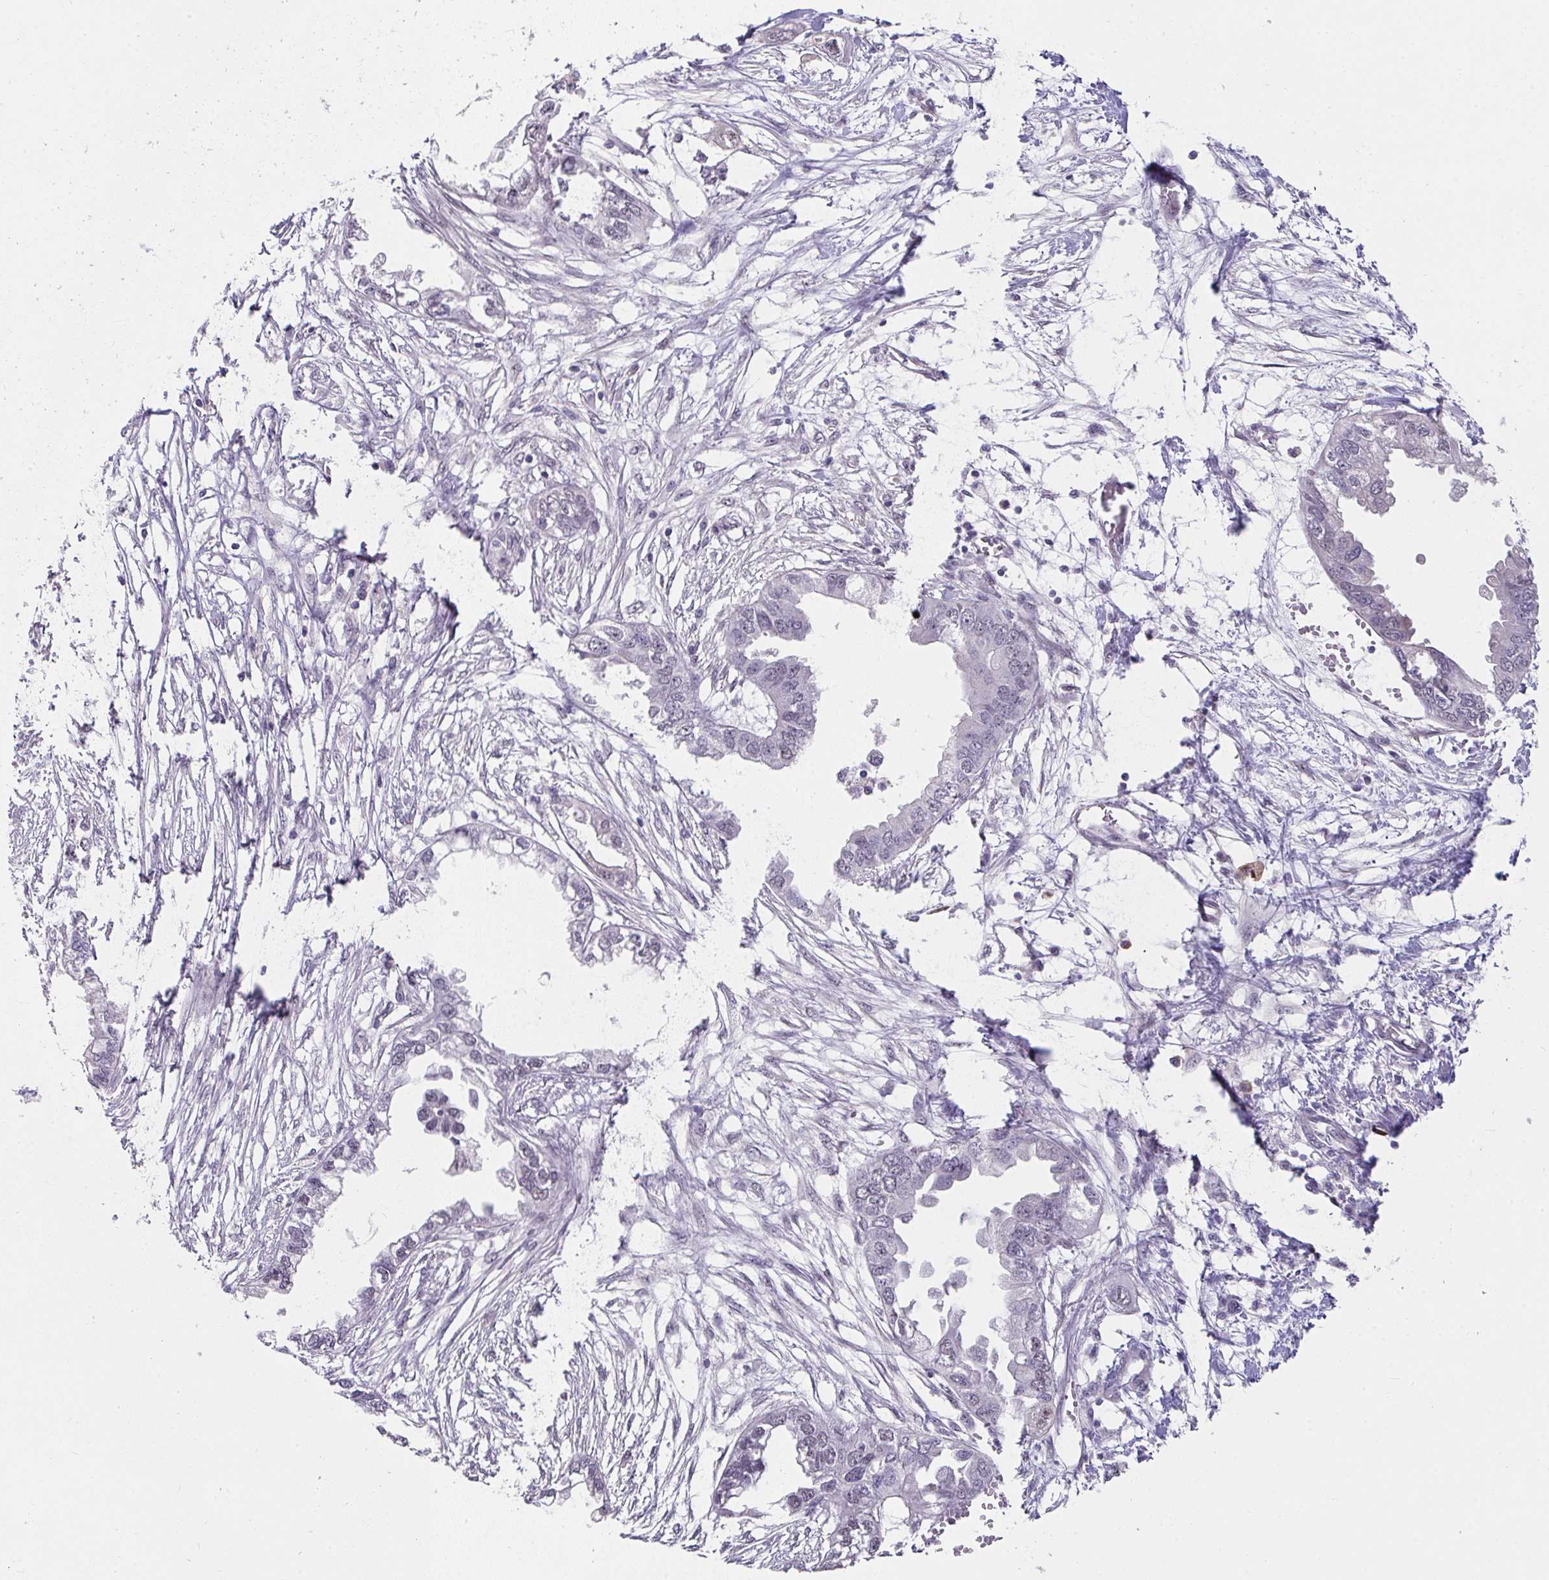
{"staining": {"intensity": "negative", "quantity": "none", "location": "none"}, "tissue": "endometrial cancer", "cell_type": "Tumor cells", "image_type": "cancer", "snomed": [{"axis": "morphology", "description": "Adenocarcinoma, NOS"}, {"axis": "morphology", "description": "Adenocarcinoma, metastatic, NOS"}, {"axis": "topography", "description": "Adipose tissue"}, {"axis": "topography", "description": "Endometrium"}], "caption": "A micrograph of human endometrial adenocarcinoma is negative for staining in tumor cells.", "gene": "RBBP6", "patient": {"sex": "female", "age": 67}}